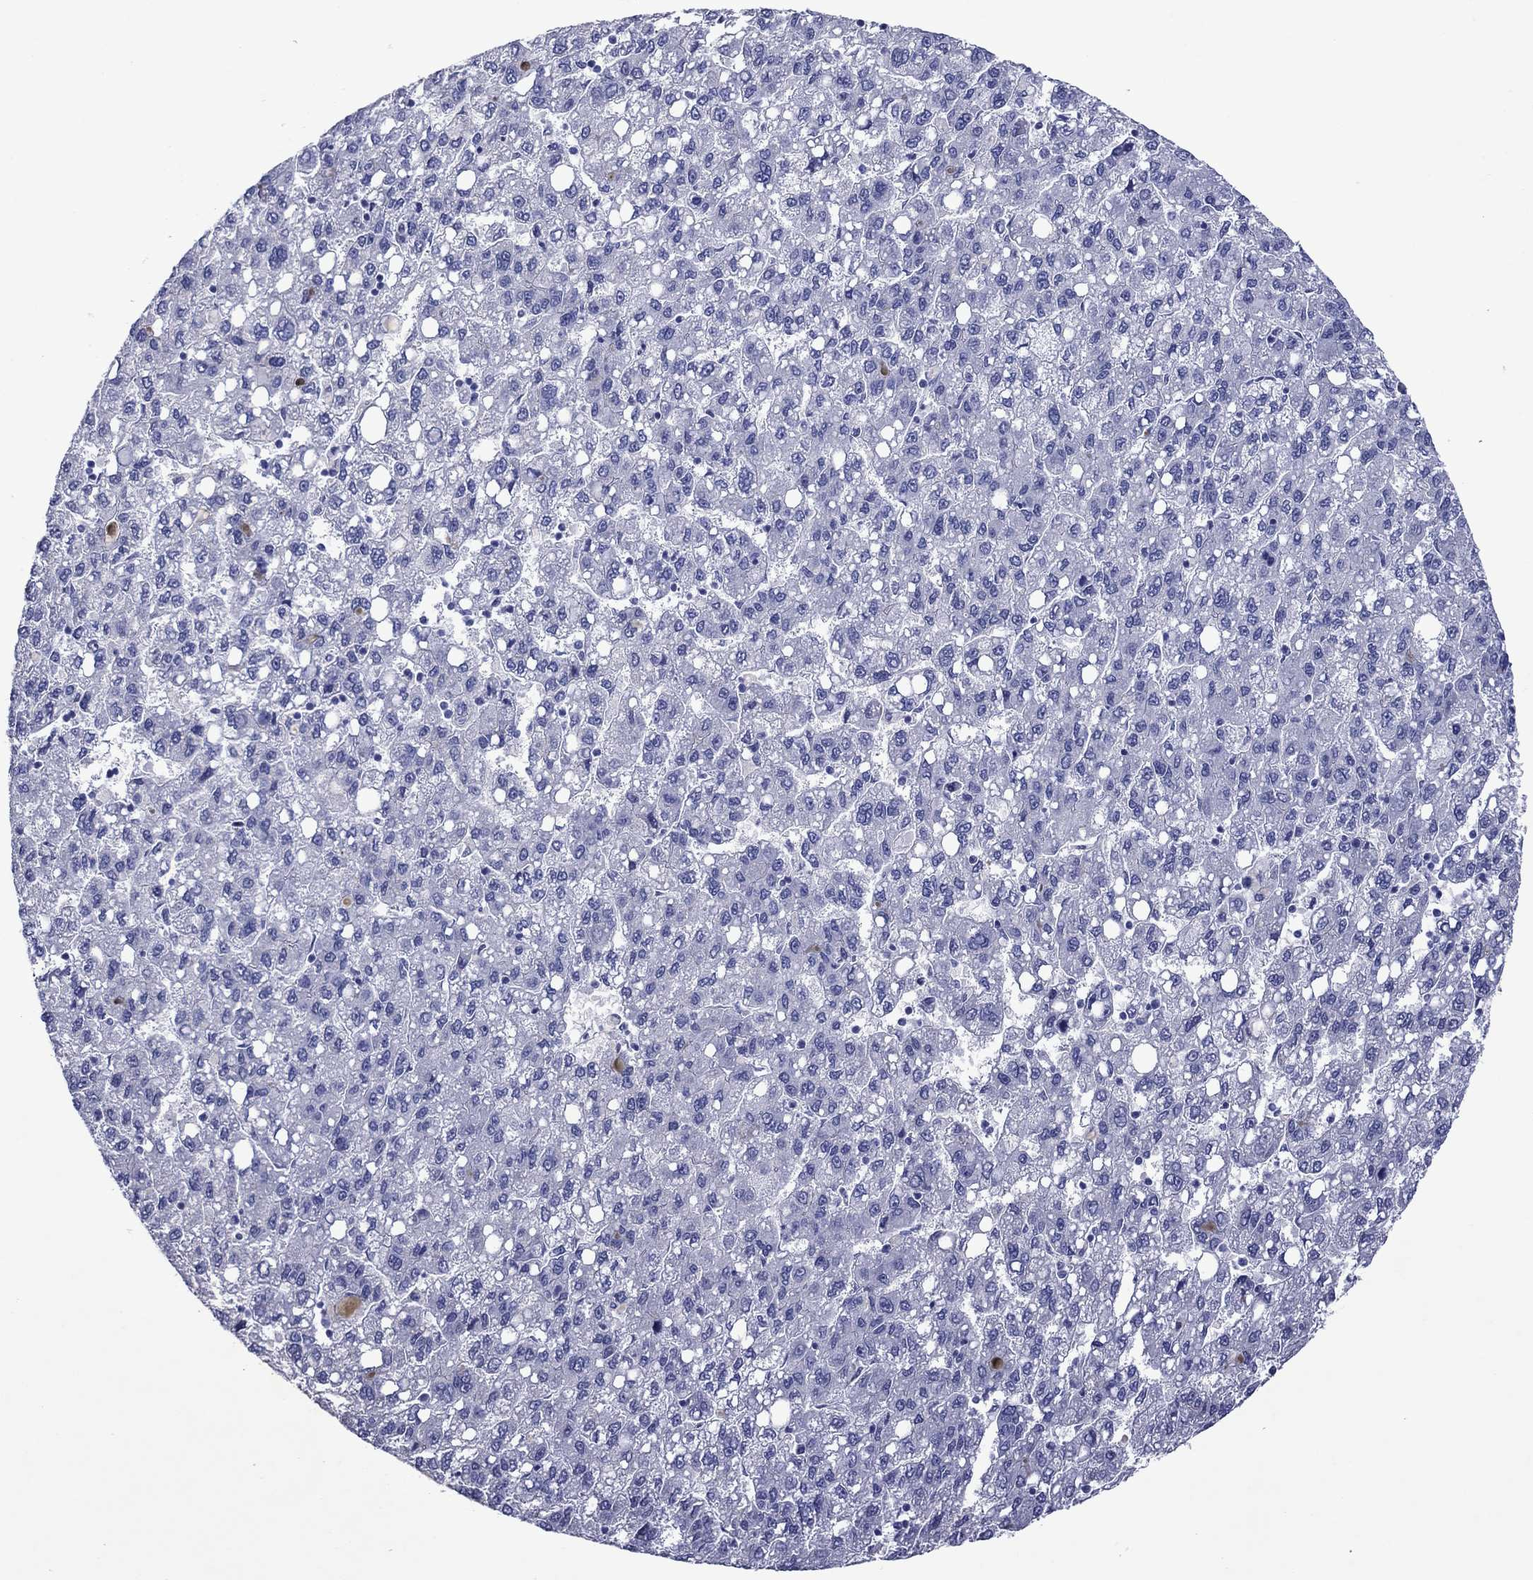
{"staining": {"intensity": "negative", "quantity": "none", "location": "none"}, "tissue": "liver cancer", "cell_type": "Tumor cells", "image_type": "cancer", "snomed": [{"axis": "morphology", "description": "Carcinoma, Hepatocellular, NOS"}, {"axis": "topography", "description": "Liver"}], "caption": "Tumor cells show no significant protein staining in liver hepatocellular carcinoma.", "gene": "PIWIL1", "patient": {"sex": "female", "age": 82}}